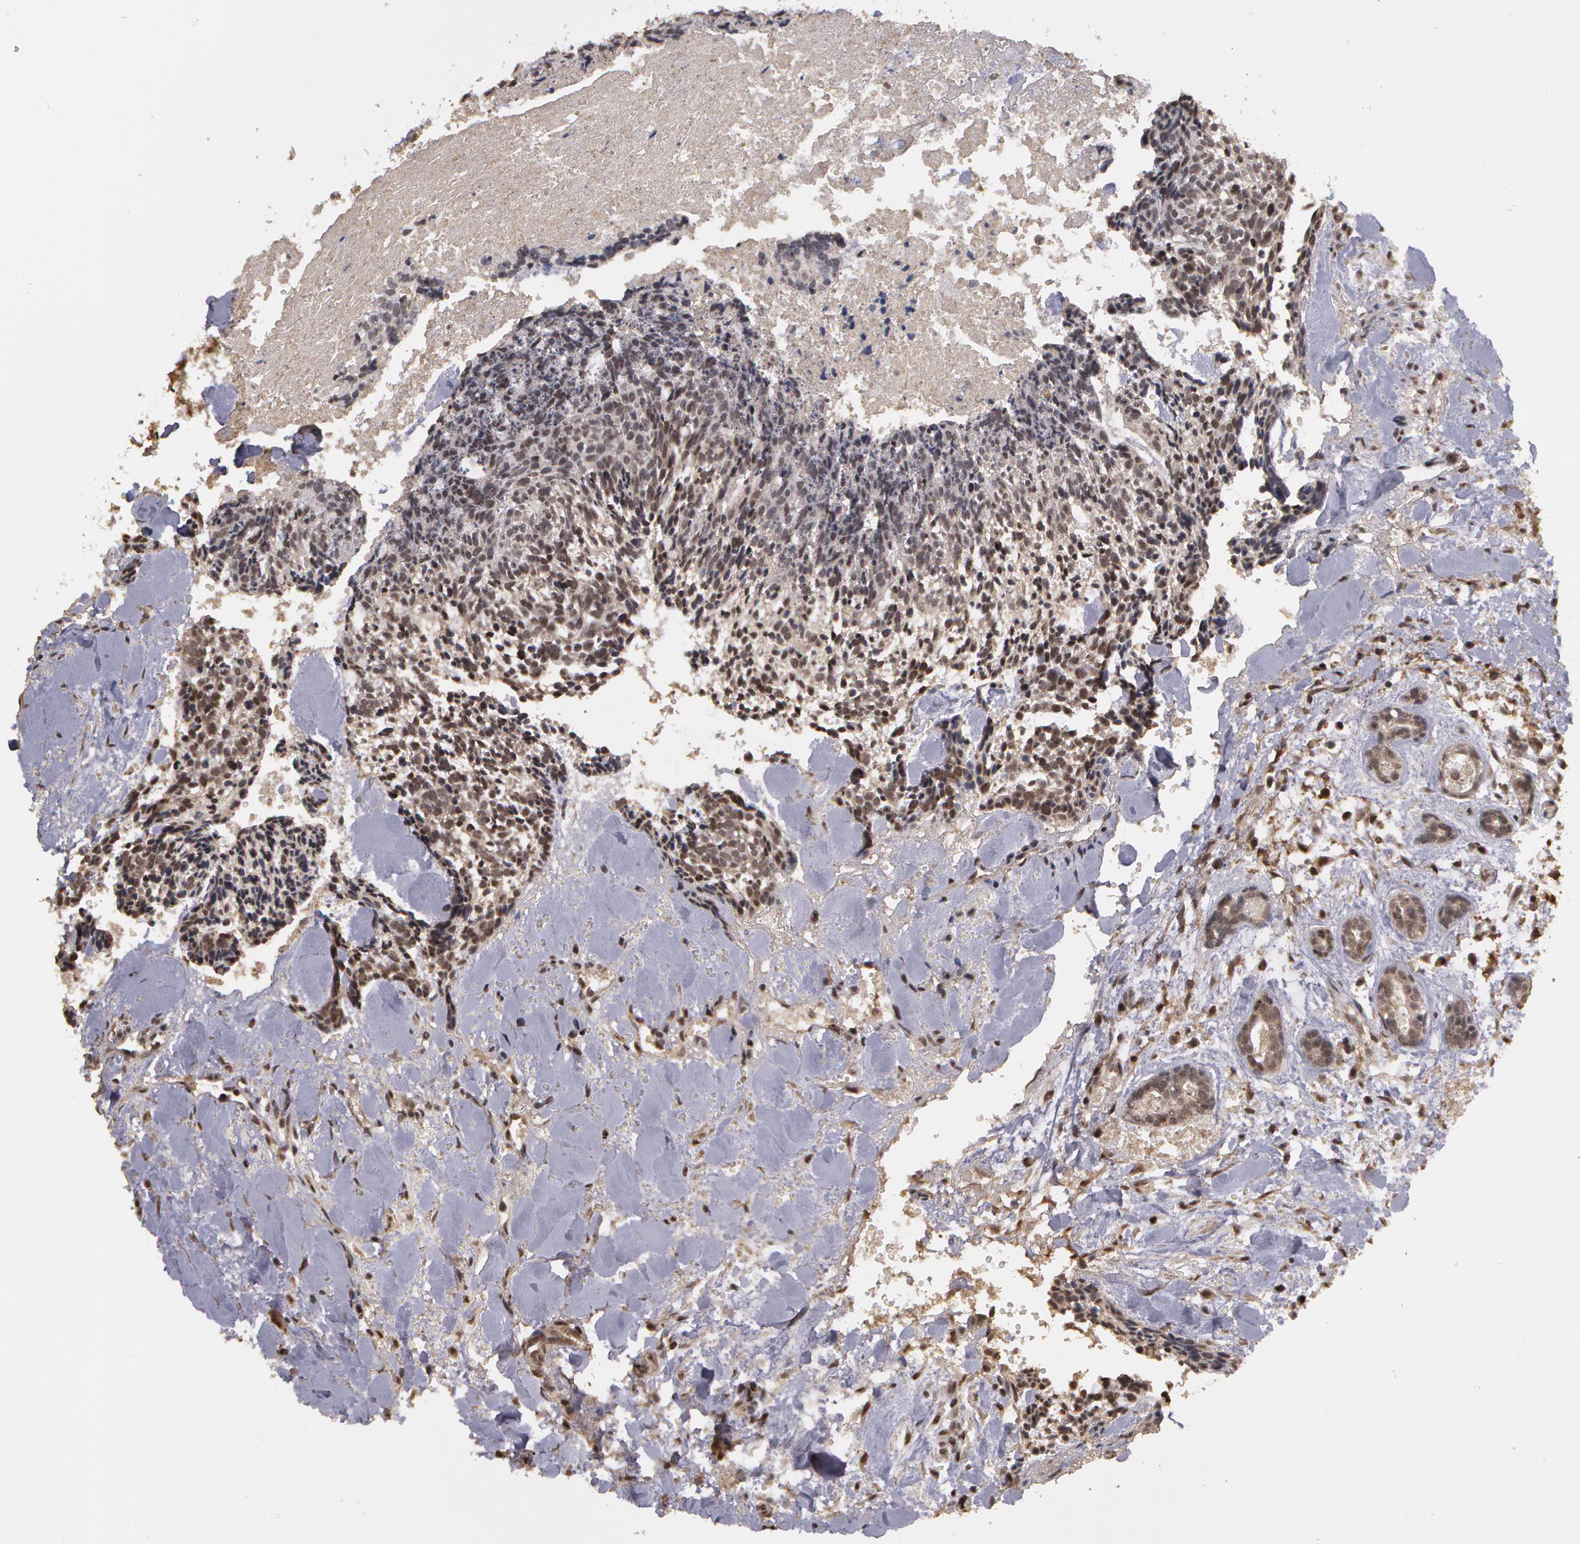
{"staining": {"intensity": "moderate", "quantity": "25%-75%", "location": "nuclear"}, "tissue": "head and neck cancer", "cell_type": "Tumor cells", "image_type": "cancer", "snomed": [{"axis": "morphology", "description": "Squamous cell carcinoma, NOS"}, {"axis": "topography", "description": "Salivary gland"}, {"axis": "topography", "description": "Head-Neck"}], "caption": "There is medium levels of moderate nuclear expression in tumor cells of head and neck cancer (squamous cell carcinoma), as demonstrated by immunohistochemical staining (brown color).", "gene": "GLIS1", "patient": {"sex": "male", "age": 70}}